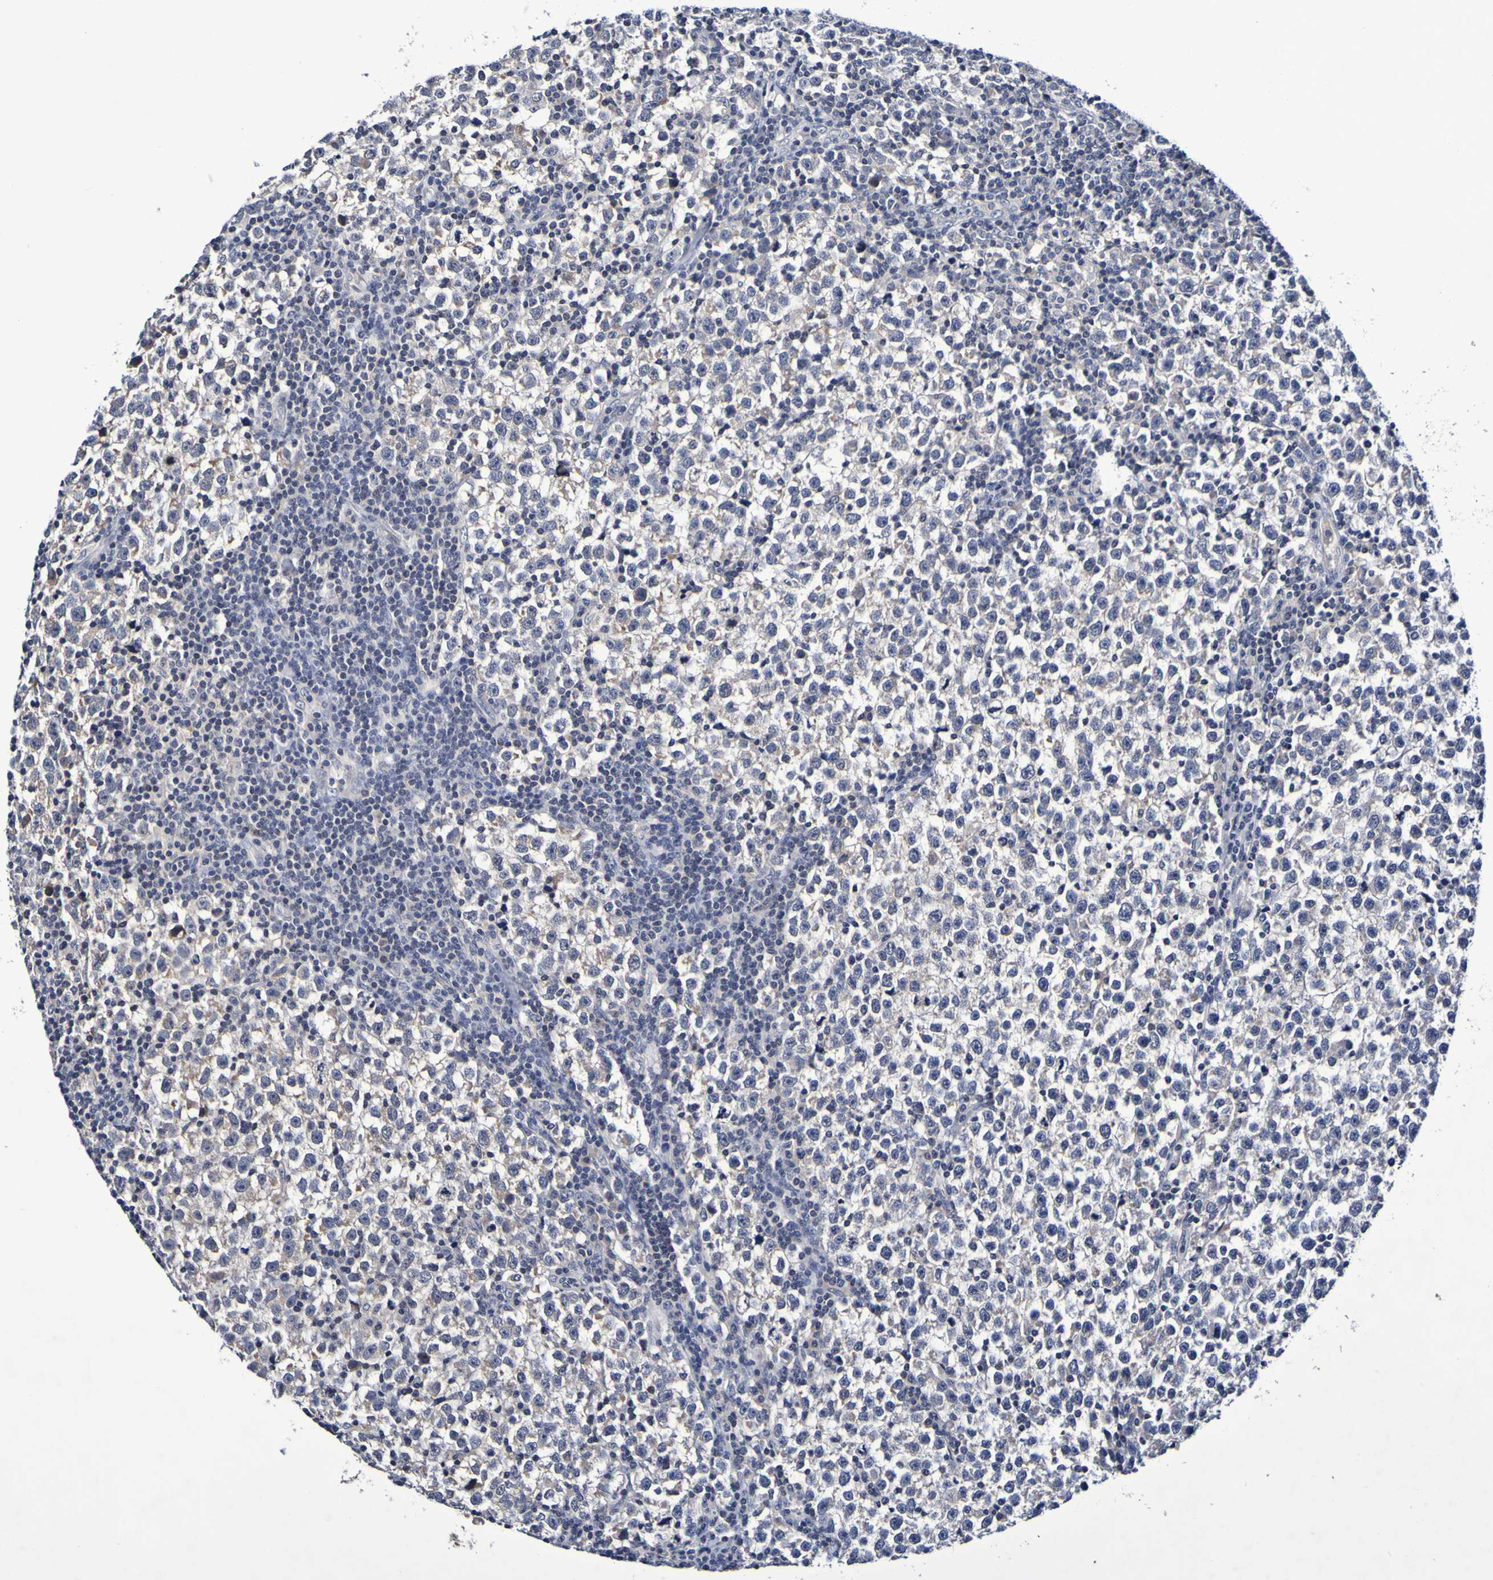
{"staining": {"intensity": "negative", "quantity": "none", "location": "none"}, "tissue": "testis cancer", "cell_type": "Tumor cells", "image_type": "cancer", "snomed": [{"axis": "morphology", "description": "Seminoma, NOS"}, {"axis": "topography", "description": "Testis"}], "caption": "Tumor cells are negative for brown protein staining in testis seminoma.", "gene": "PTP4A2", "patient": {"sex": "male", "age": 43}}